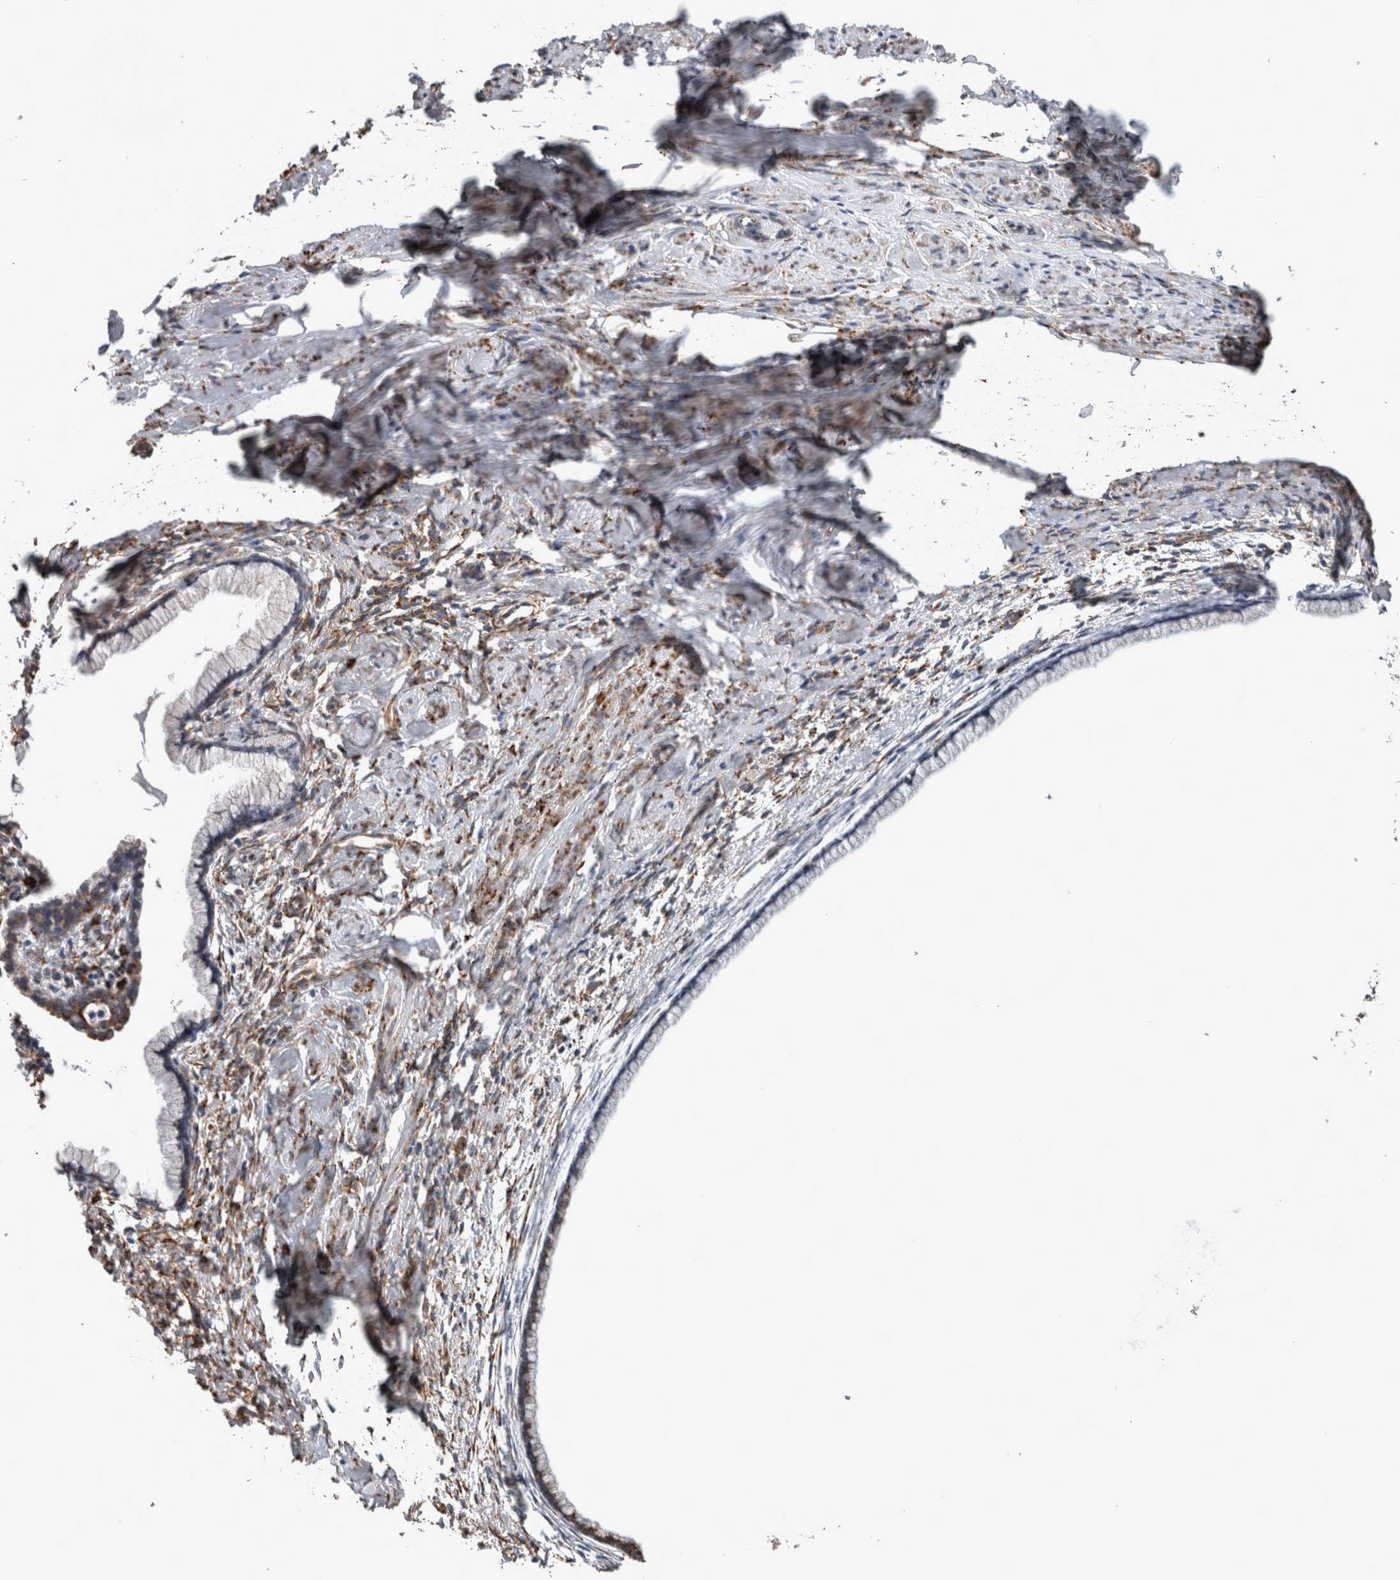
{"staining": {"intensity": "moderate", "quantity": "<25%", "location": "cytoplasmic/membranous"}, "tissue": "cervix", "cell_type": "Glandular cells", "image_type": "normal", "snomed": [{"axis": "morphology", "description": "Normal tissue, NOS"}, {"axis": "topography", "description": "Cervix"}], "caption": "Protein expression analysis of normal cervix displays moderate cytoplasmic/membranous staining in about <25% of glandular cells. (DAB (3,3'-diaminobenzidine) = brown stain, brightfield microscopy at high magnification).", "gene": "FHIP2B", "patient": {"sex": "female", "age": 75}}